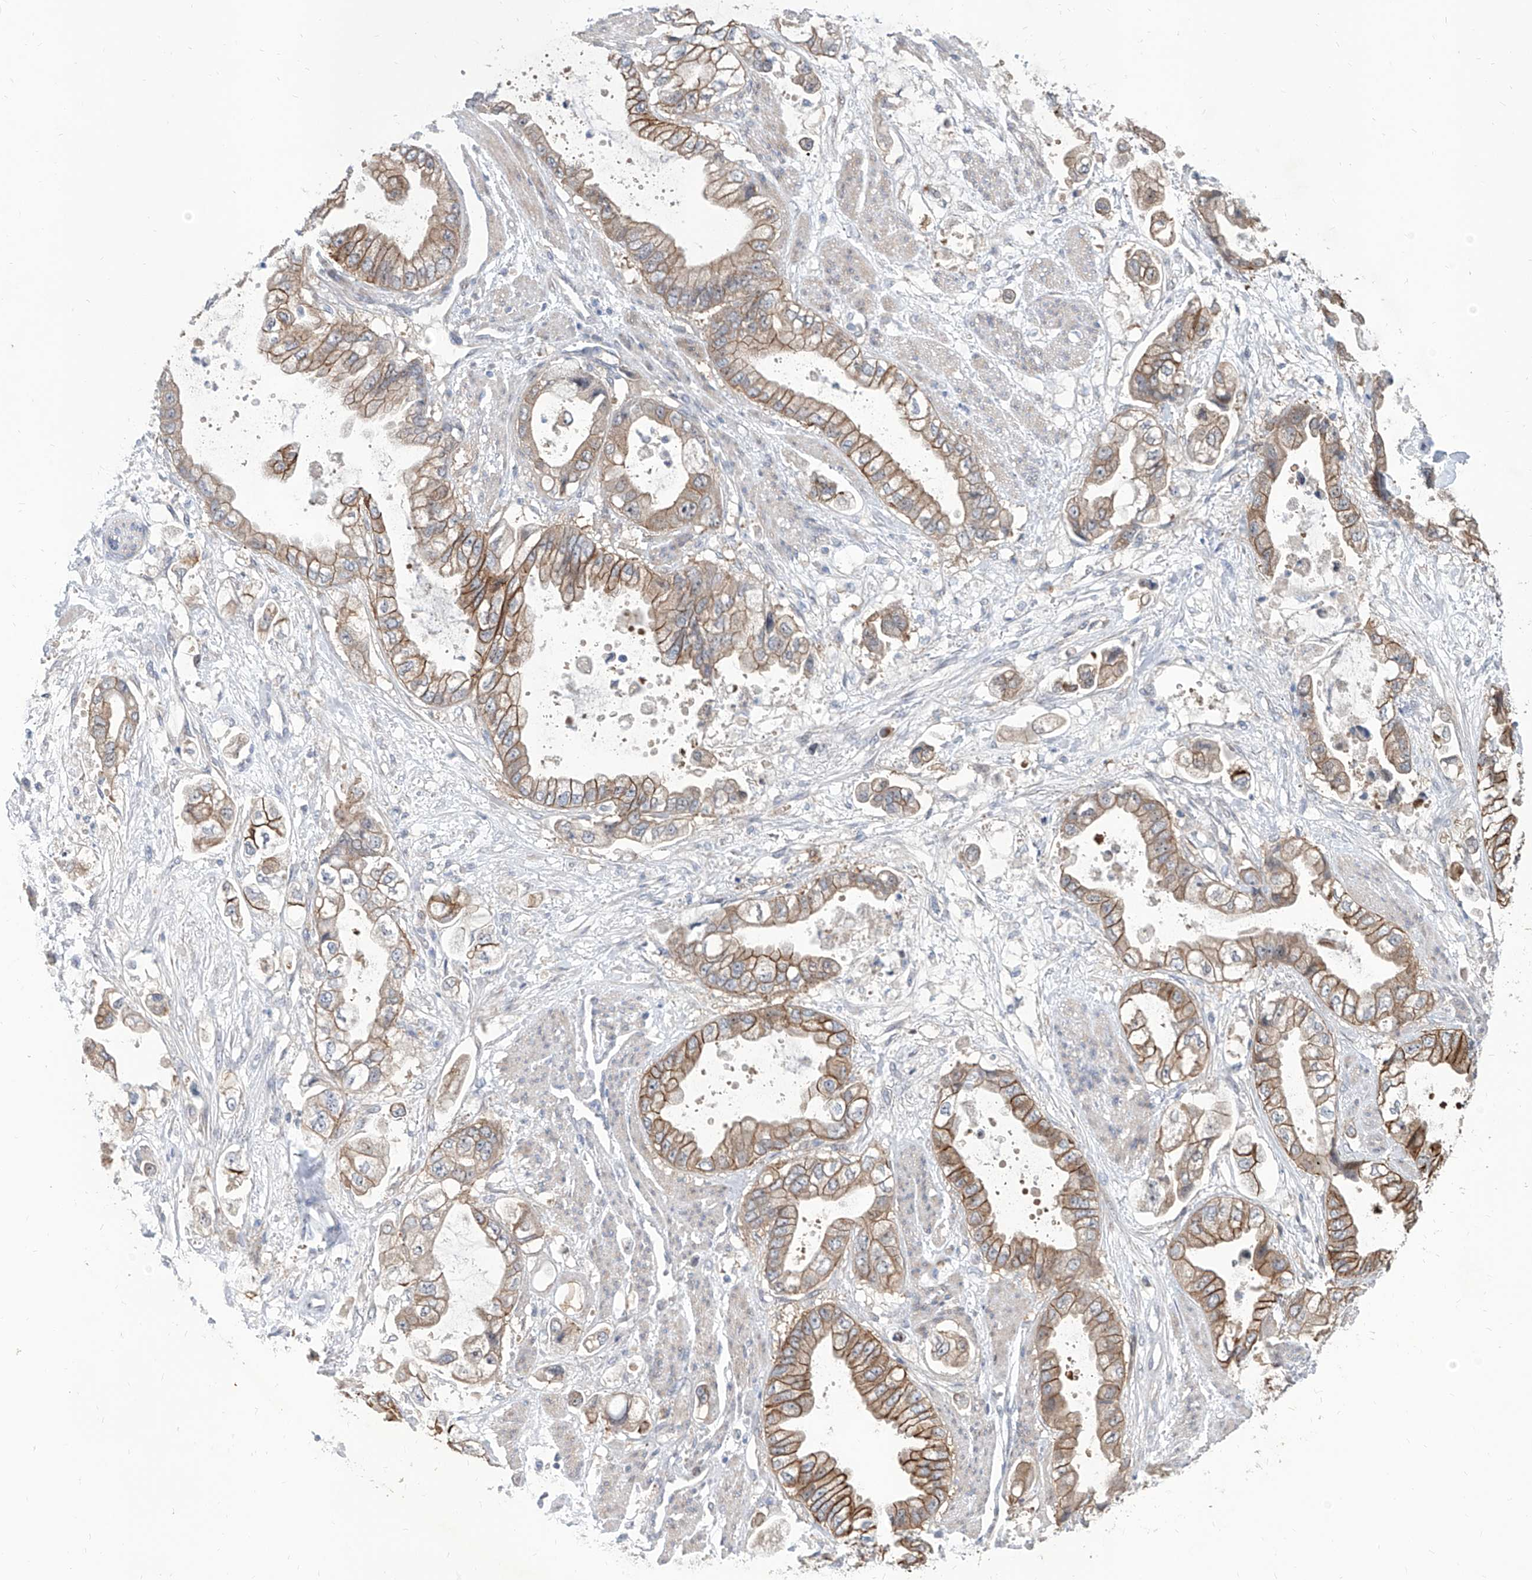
{"staining": {"intensity": "moderate", "quantity": ">75%", "location": "cytoplasmic/membranous"}, "tissue": "stomach cancer", "cell_type": "Tumor cells", "image_type": "cancer", "snomed": [{"axis": "morphology", "description": "Adenocarcinoma, NOS"}, {"axis": "topography", "description": "Stomach"}], "caption": "Adenocarcinoma (stomach) stained for a protein (brown) demonstrates moderate cytoplasmic/membranous positive staining in approximately >75% of tumor cells.", "gene": "LRRC1", "patient": {"sex": "male", "age": 62}}